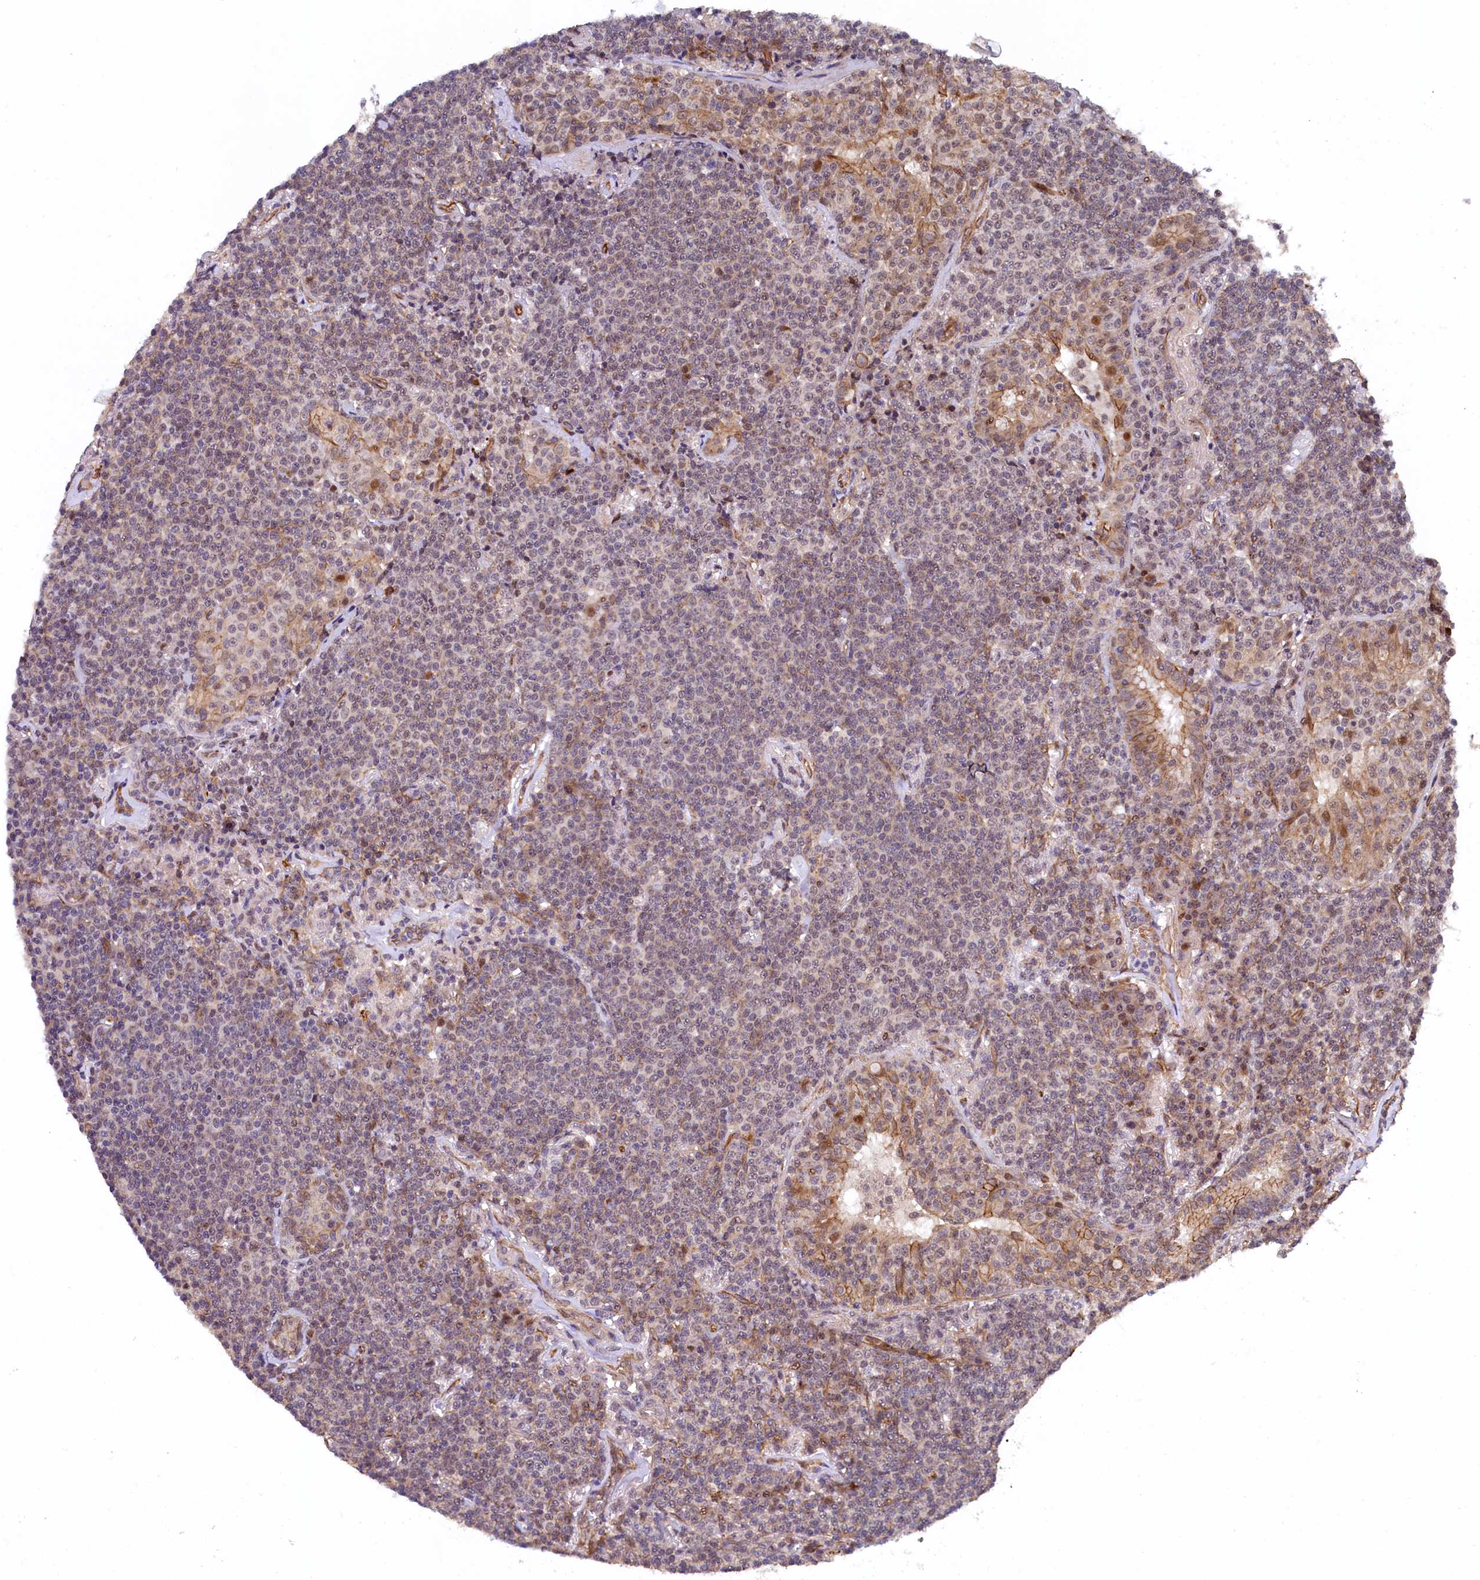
{"staining": {"intensity": "weak", "quantity": "<25%", "location": "cytoplasmic/membranous"}, "tissue": "lymphoma", "cell_type": "Tumor cells", "image_type": "cancer", "snomed": [{"axis": "morphology", "description": "Malignant lymphoma, non-Hodgkin's type, Low grade"}, {"axis": "topography", "description": "Lung"}], "caption": "Immunohistochemistry (IHC) histopathology image of human lymphoma stained for a protein (brown), which exhibits no staining in tumor cells.", "gene": "ARL14EP", "patient": {"sex": "female", "age": 71}}